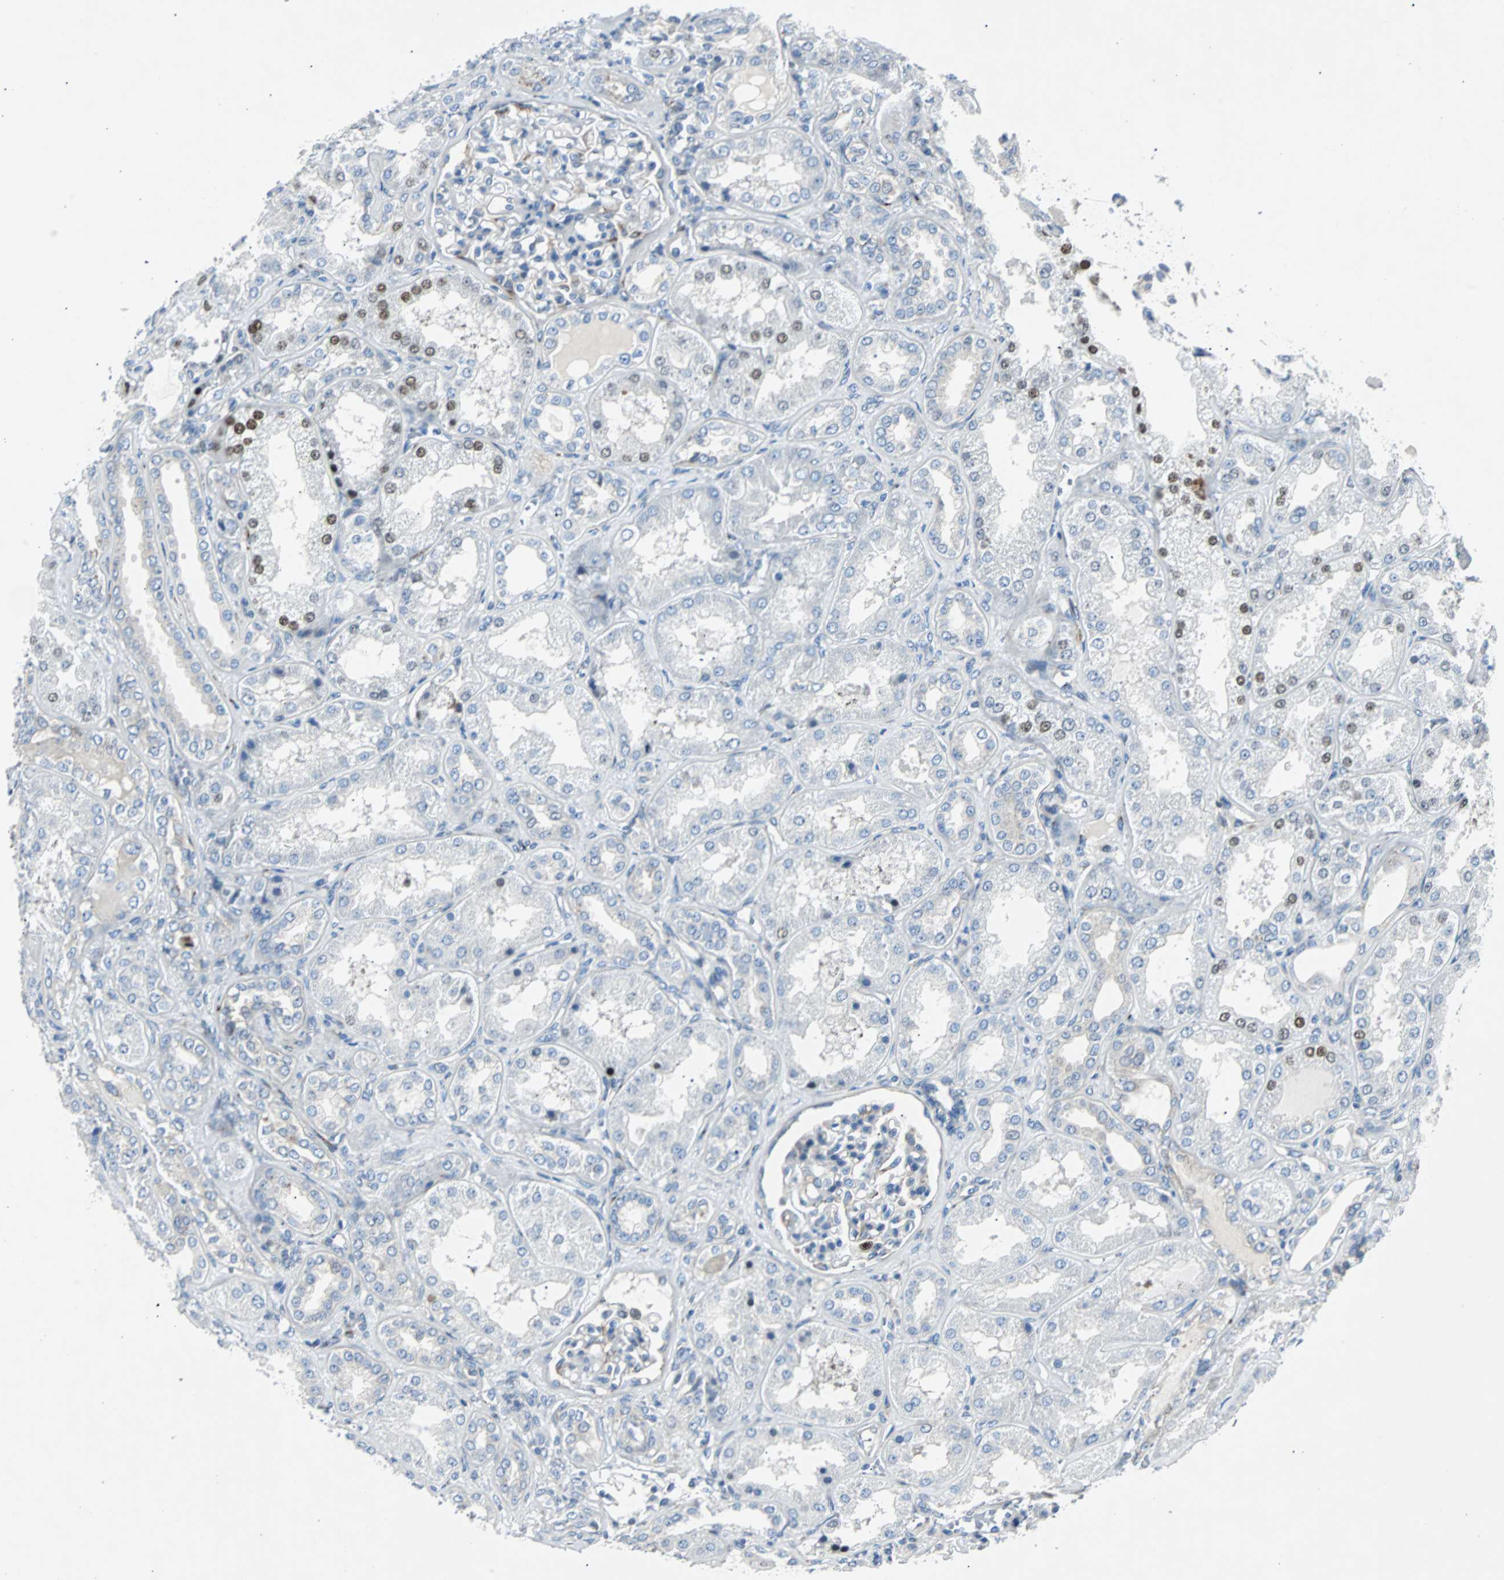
{"staining": {"intensity": "negative", "quantity": "none", "location": "none"}, "tissue": "kidney", "cell_type": "Cells in glomeruli", "image_type": "normal", "snomed": [{"axis": "morphology", "description": "Normal tissue, NOS"}, {"axis": "topography", "description": "Kidney"}], "caption": "The photomicrograph shows no significant staining in cells in glomeruli of kidney.", "gene": "BBC3", "patient": {"sex": "female", "age": 56}}